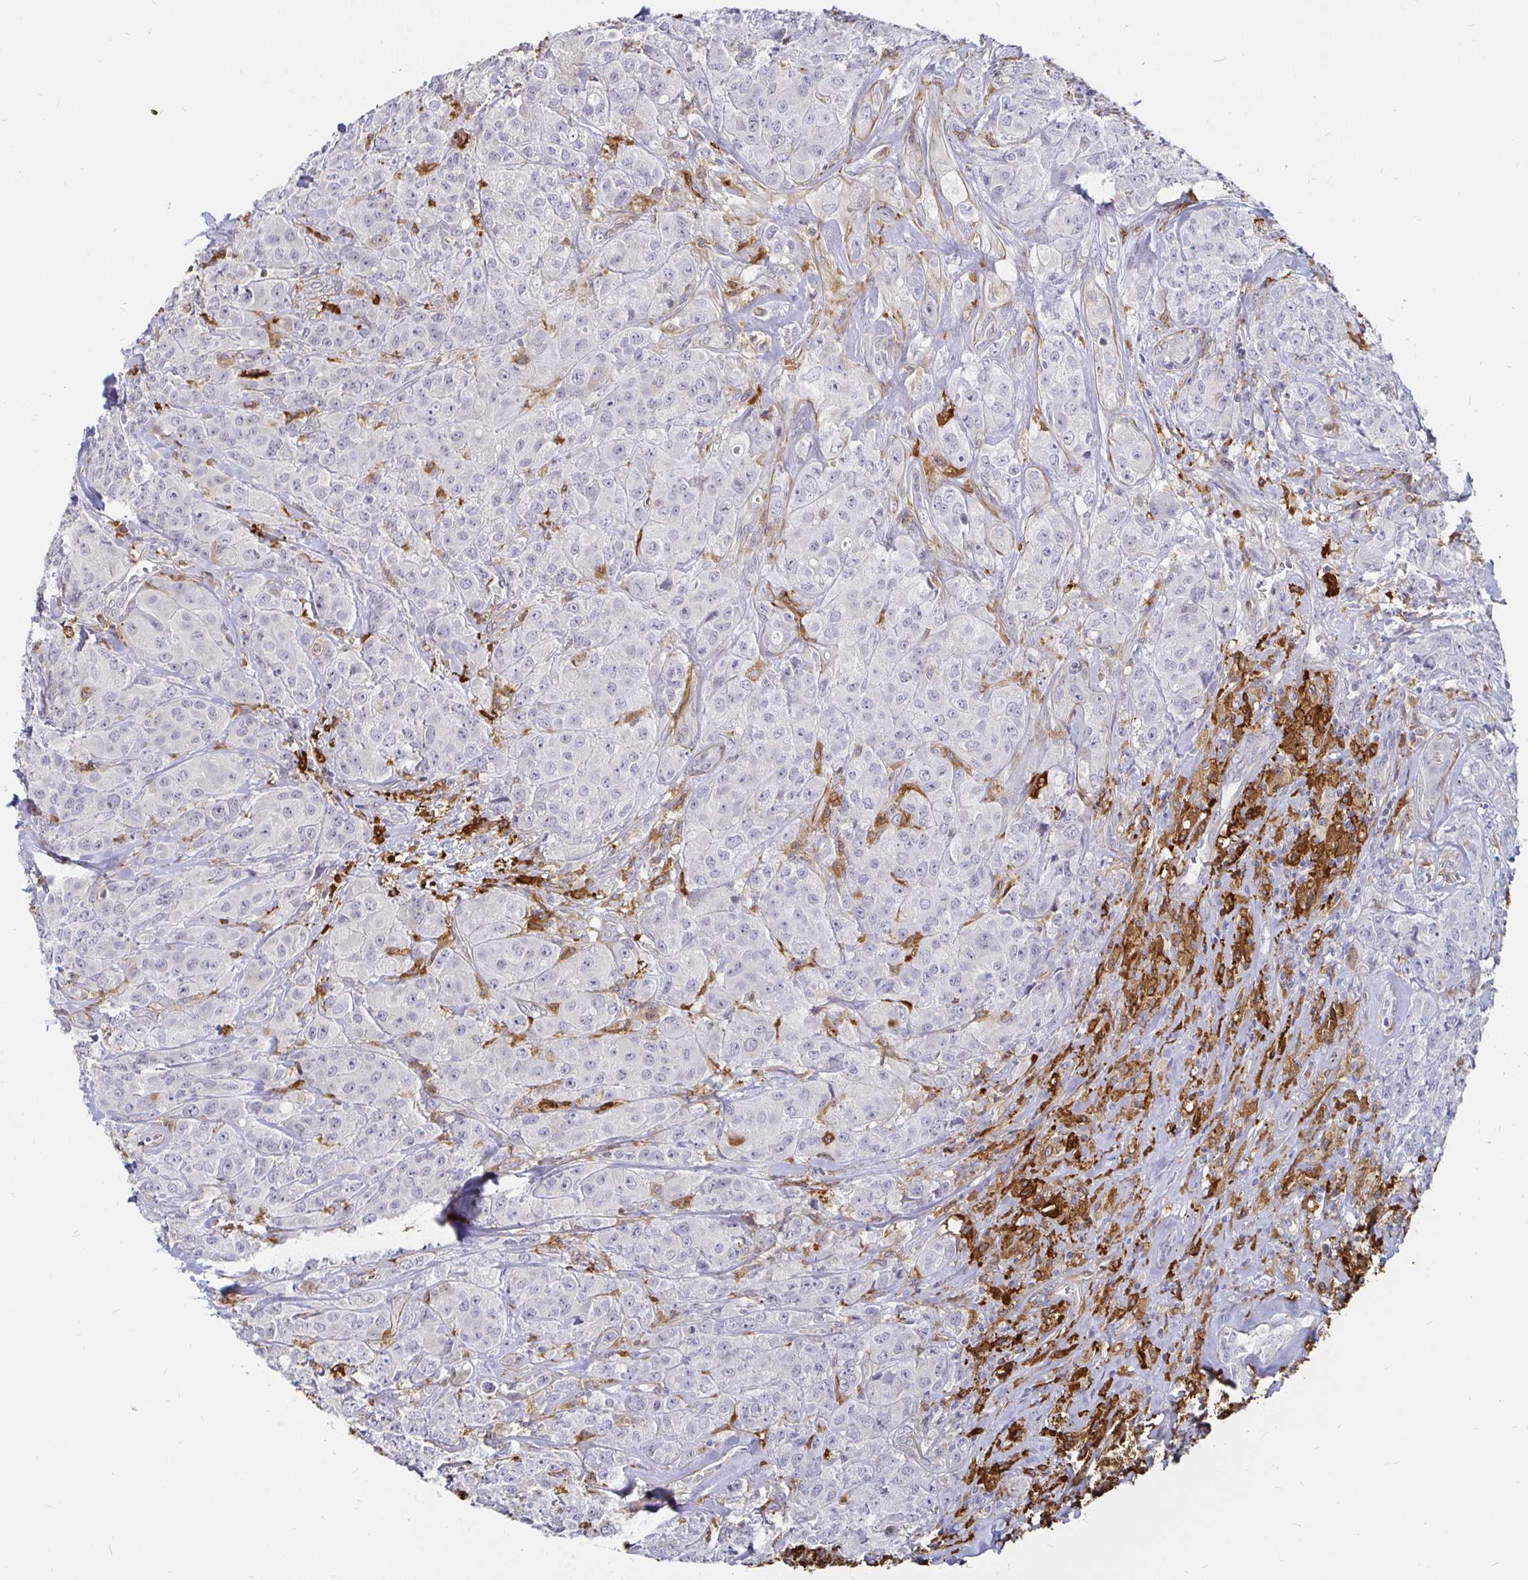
{"staining": {"intensity": "negative", "quantity": "none", "location": "none"}, "tissue": "breast cancer", "cell_type": "Tumor cells", "image_type": "cancer", "snomed": [{"axis": "morphology", "description": "Normal tissue, NOS"}, {"axis": "morphology", "description": "Duct carcinoma"}, {"axis": "topography", "description": "Breast"}], "caption": "Immunohistochemistry (IHC) of breast invasive ductal carcinoma shows no positivity in tumor cells.", "gene": "CCDC85A", "patient": {"sex": "female", "age": 43}}